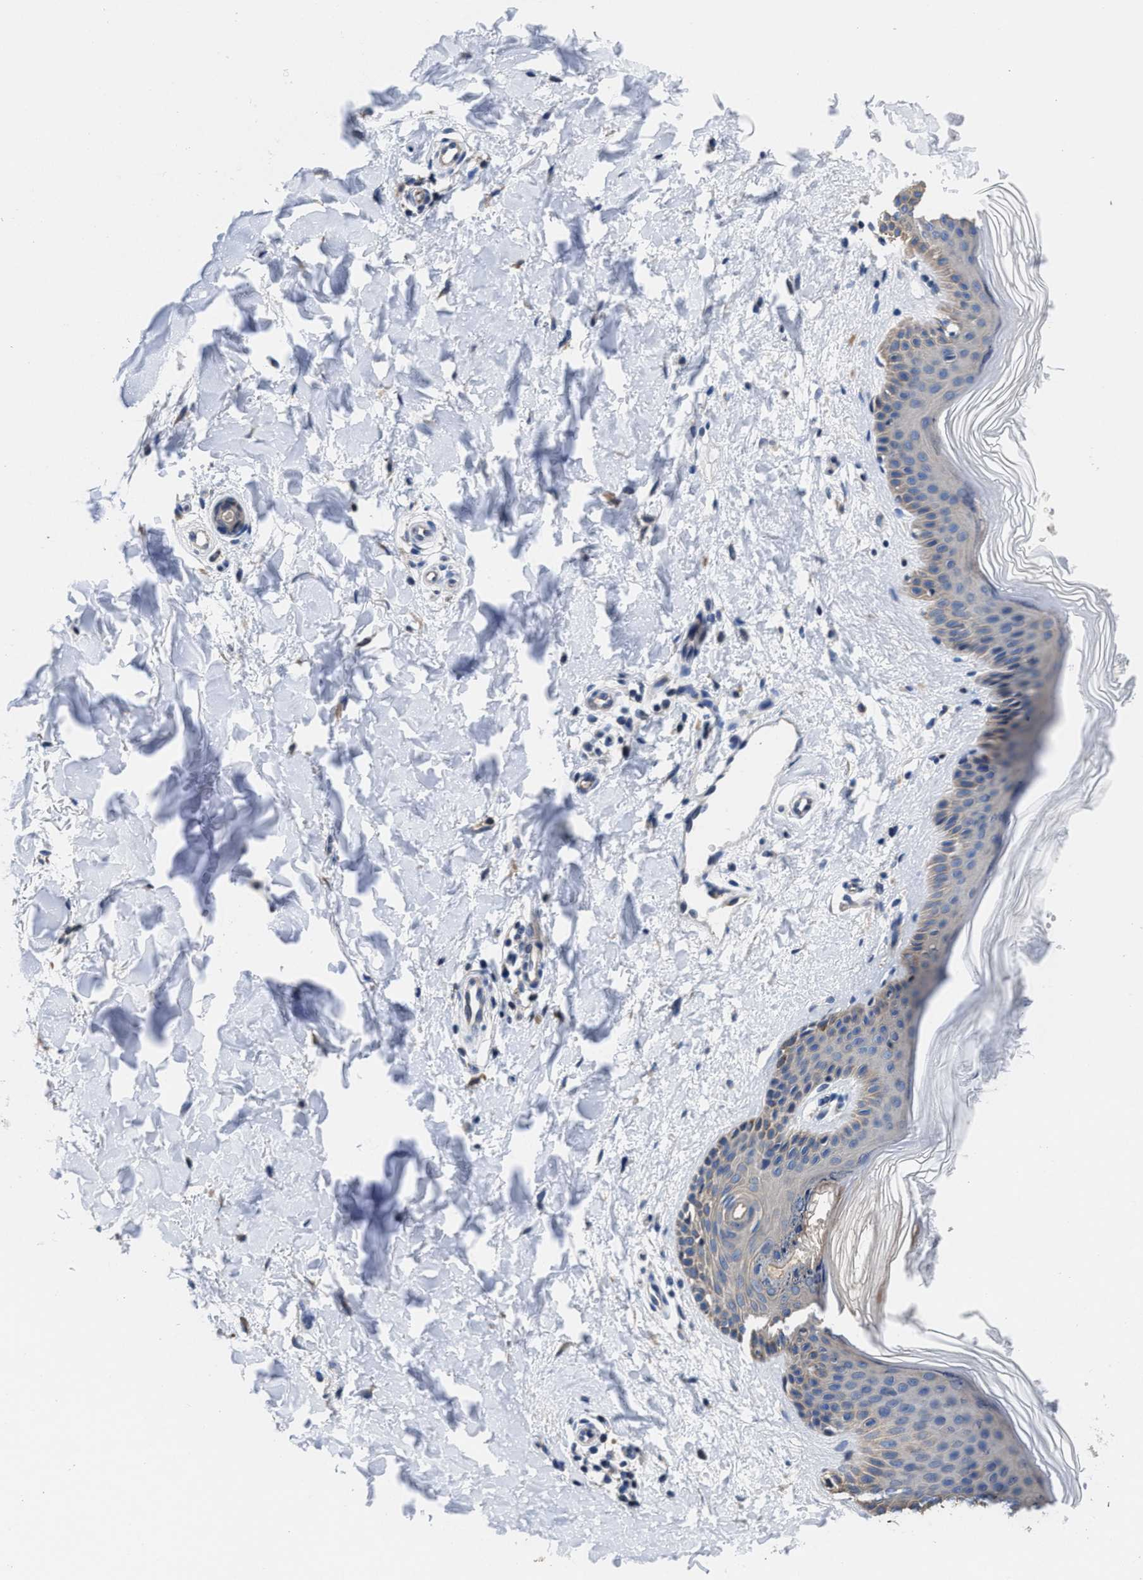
{"staining": {"intensity": "negative", "quantity": "none", "location": "none"}, "tissue": "skin", "cell_type": "Fibroblasts", "image_type": "normal", "snomed": [{"axis": "morphology", "description": "Normal tissue, NOS"}, {"axis": "morphology", "description": "Malignant melanoma, Metastatic site"}, {"axis": "topography", "description": "Skin"}], "caption": "Human skin stained for a protein using IHC demonstrates no staining in fibroblasts.", "gene": "HOOK1", "patient": {"sex": "male", "age": 41}}